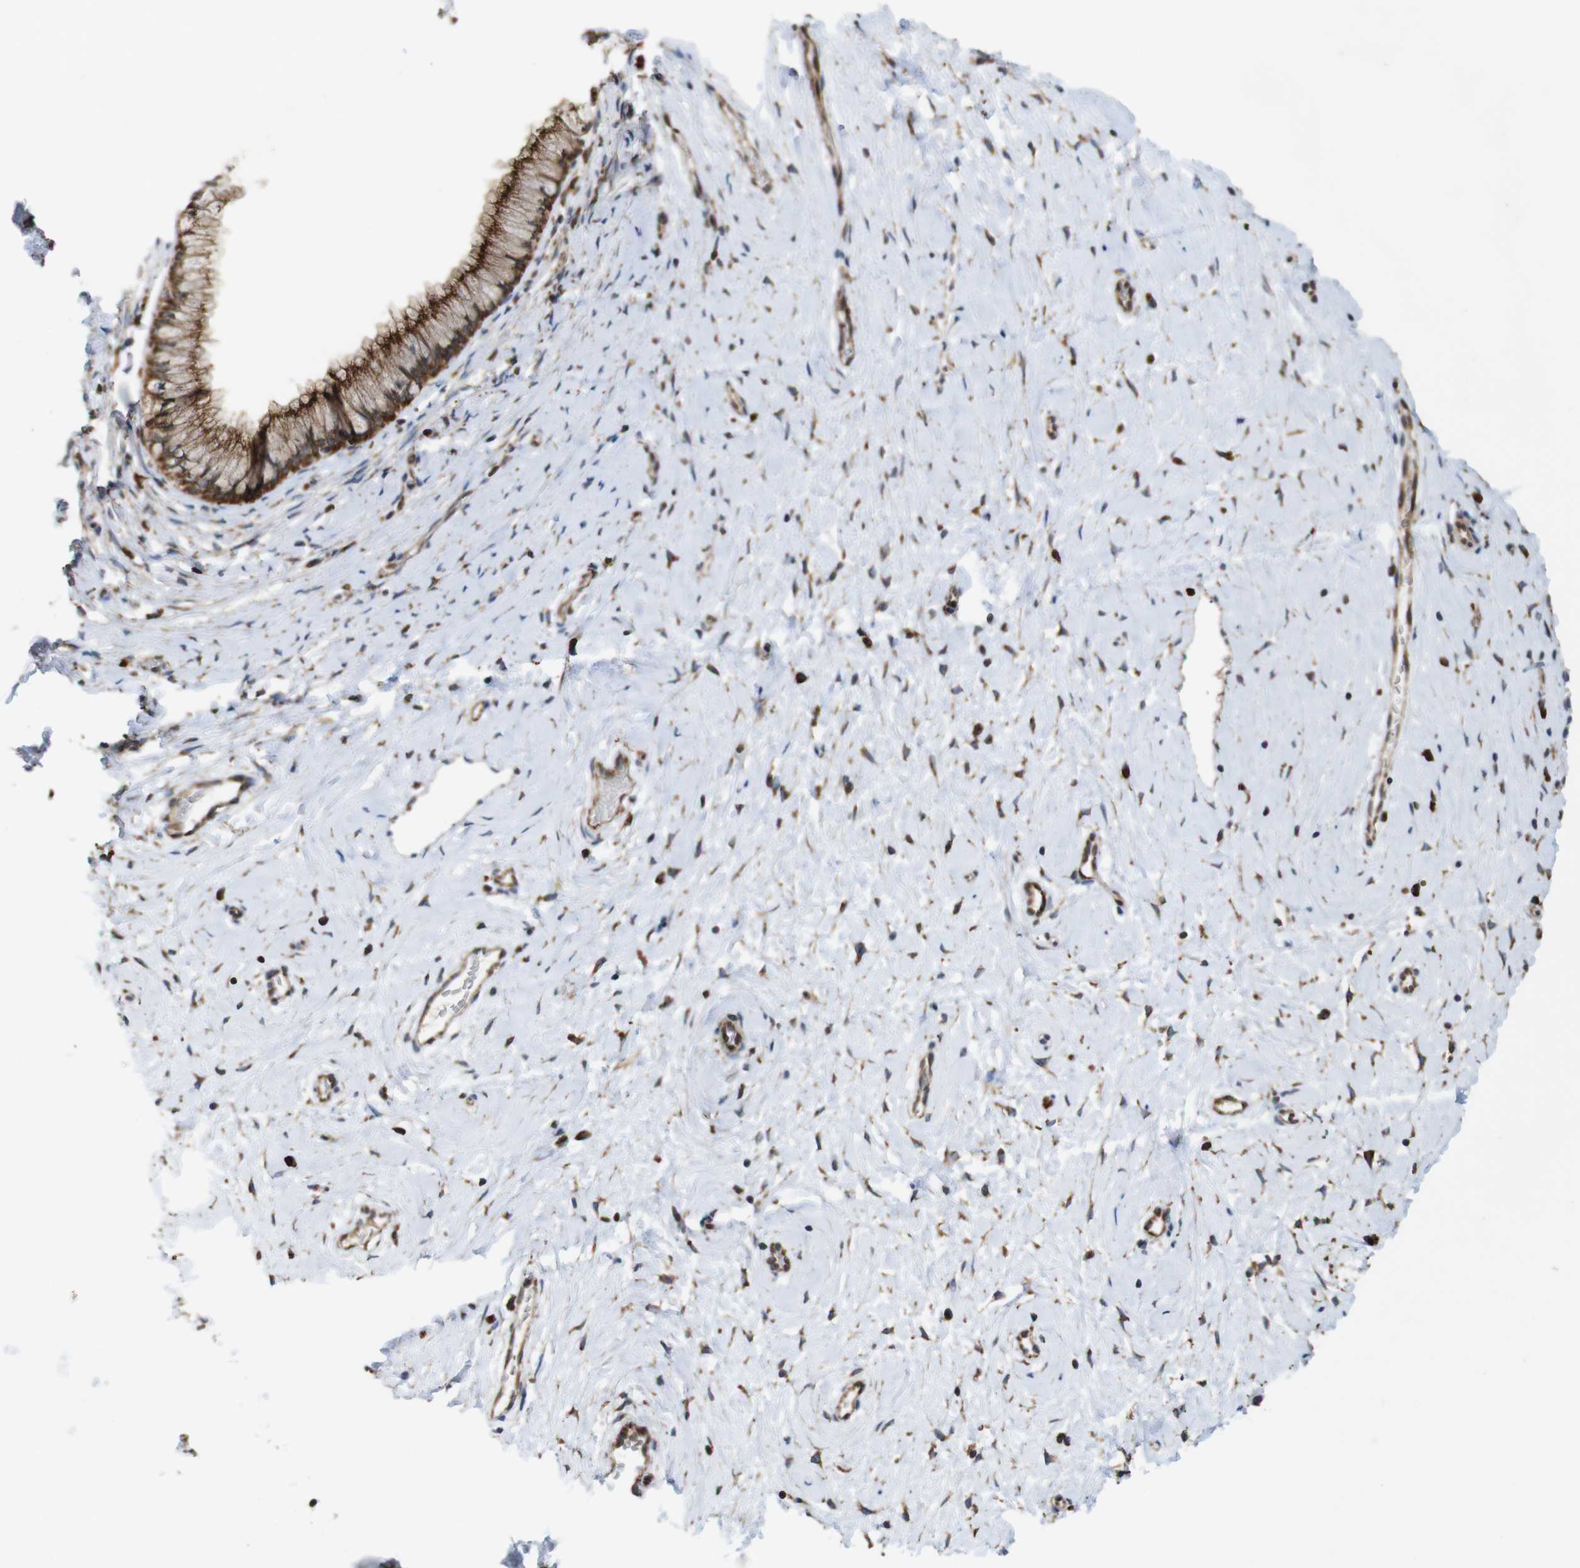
{"staining": {"intensity": "moderate", "quantity": ">75%", "location": "cytoplasmic/membranous"}, "tissue": "cervix", "cell_type": "Glandular cells", "image_type": "normal", "snomed": [{"axis": "morphology", "description": "Normal tissue, NOS"}, {"axis": "topography", "description": "Cervix"}], "caption": "Cervix stained with IHC exhibits moderate cytoplasmic/membranous staining in approximately >75% of glandular cells. The staining is performed using DAB (3,3'-diaminobenzidine) brown chromogen to label protein expression. The nuclei are counter-stained blue using hematoxylin.", "gene": "UGGT1", "patient": {"sex": "female", "age": 39}}